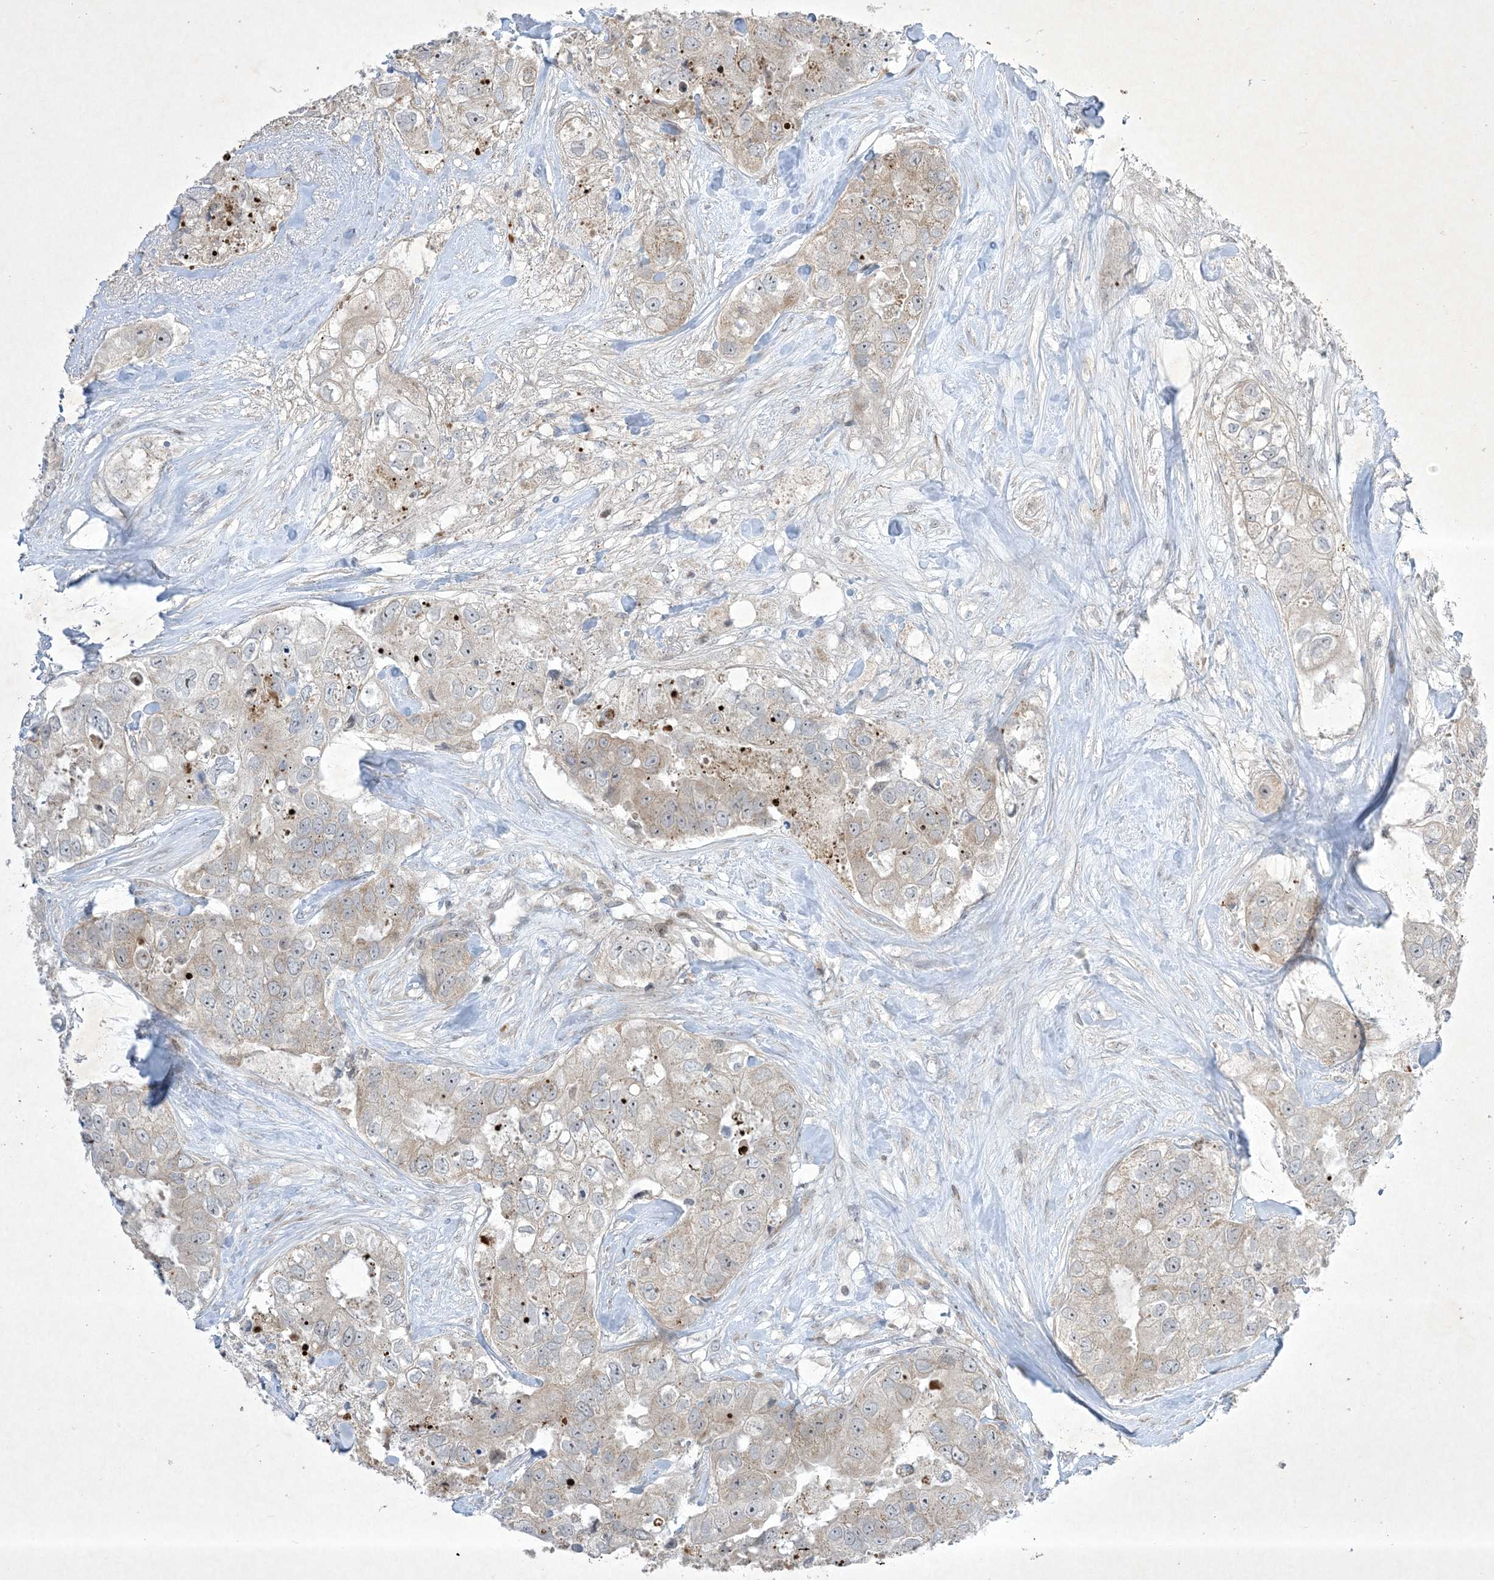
{"staining": {"intensity": "weak", "quantity": "<25%", "location": "cytoplasmic/membranous"}, "tissue": "breast cancer", "cell_type": "Tumor cells", "image_type": "cancer", "snomed": [{"axis": "morphology", "description": "Duct carcinoma"}, {"axis": "topography", "description": "Breast"}], "caption": "The micrograph demonstrates no significant positivity in tumor cells of breast cancer (infiltrating ductal carcinoma).", "gene": "SOGA3", "patient": {"sex": "female", "age": 62}}